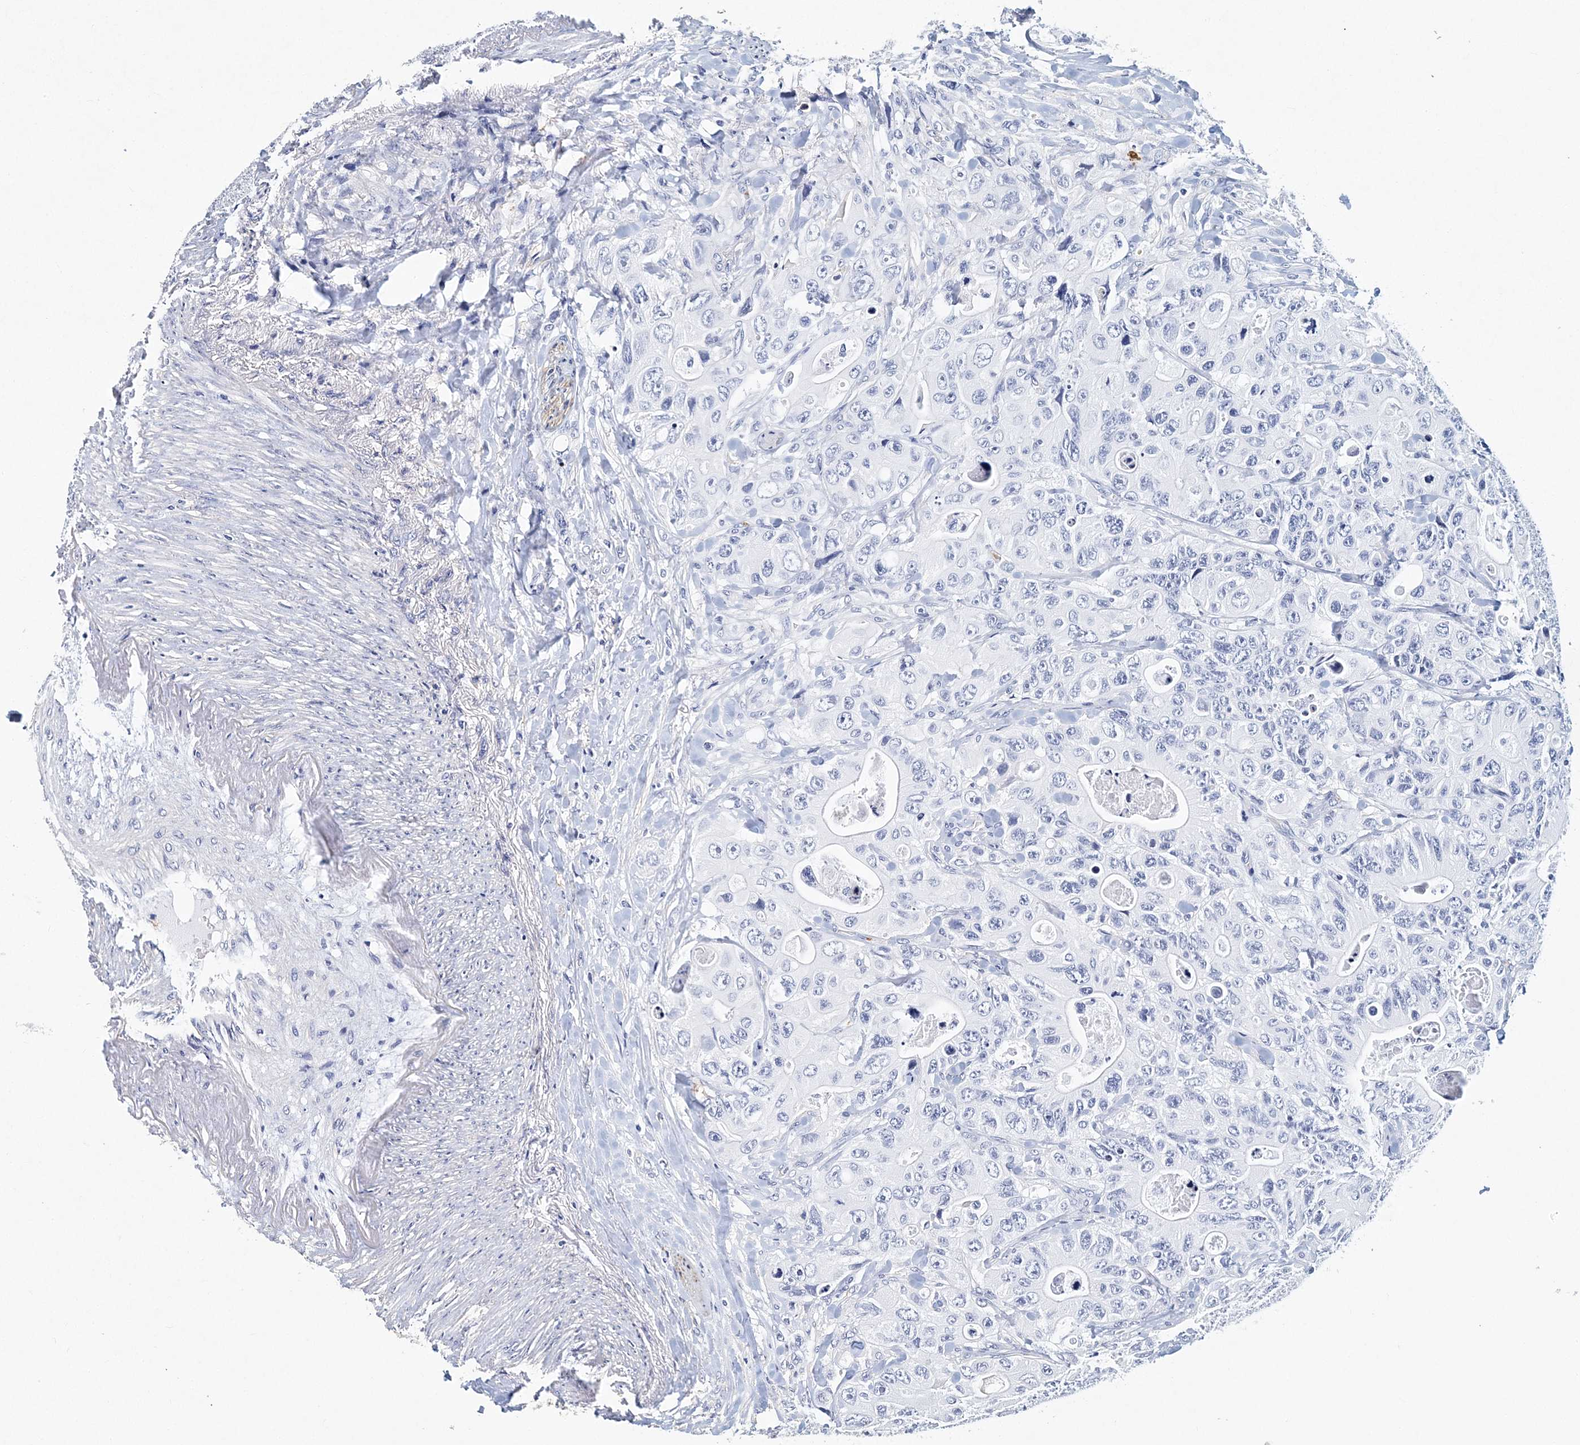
{"staining": {"intensity": "negative", "quantity": "none", "location": "none"}, "tissue": "colorectal cancer", "cell_type": "Tumor cells", "image_type": "cancer", "snomed": [{"axis": "morphology", "description": "Adenocarcinoma, NOS"}, {"axis": "topography", "description": "Colon"}], "caption": "DAB (3,3'-diaminobenzidine) immunohistochemical staining of colorectal cancer reveals no significant positivity in tumor cells.", "gene": "ITGA2B", "patient": {"sex": "female", "age": 46}}